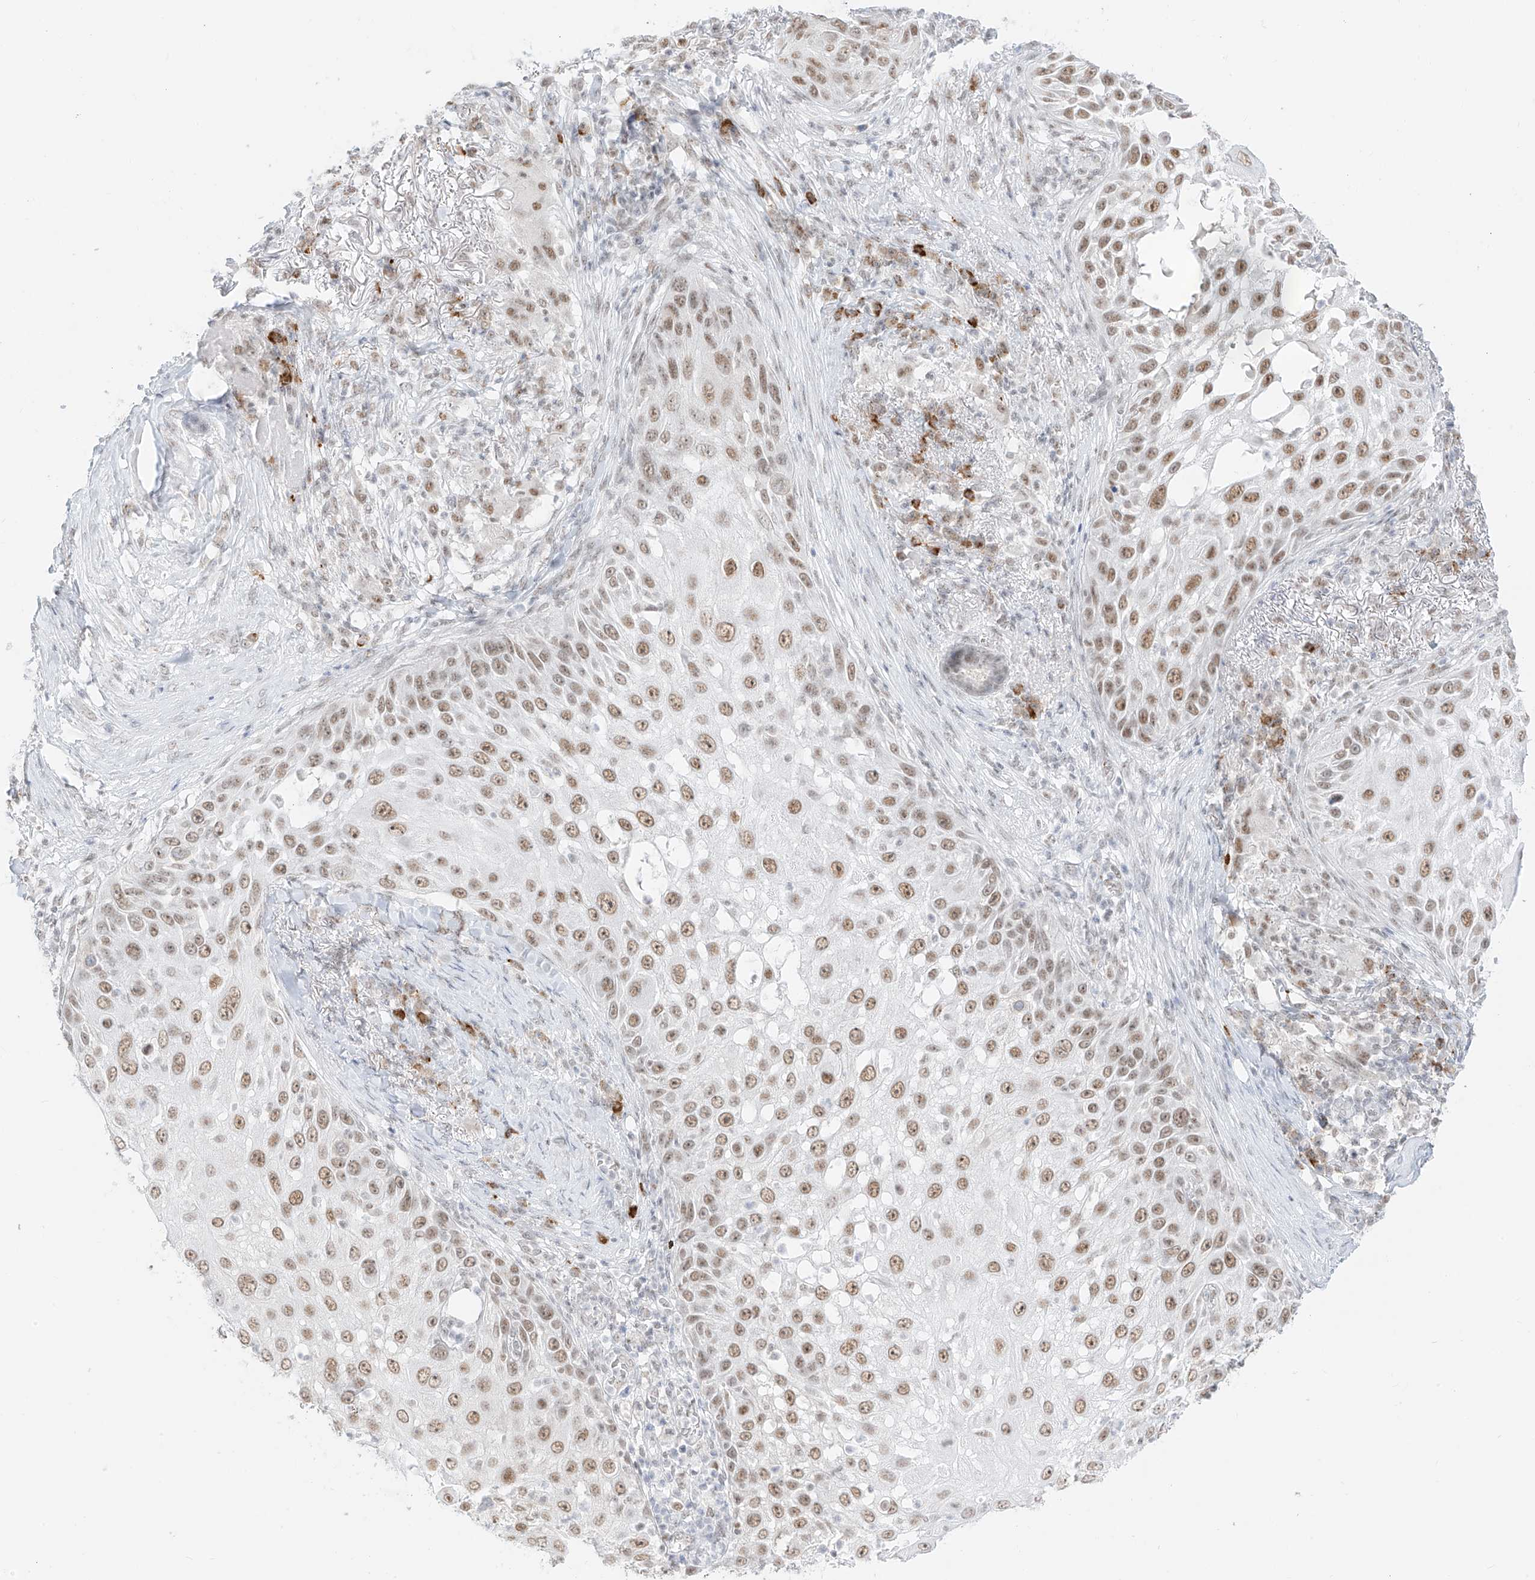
{"staining": {"intensity": "moderate", "quantity": ">75%", "location": "nuclear"}, "tissue": "skin cancer", "cell_type": "Tumor cells", "image_type": "cancer", "snomed": [{"axis": "morphology", "description": "Squamous cell carcinoma, NOS"}, {"axis": "topography", "description": "Skin"}], "caption": "High-power microscopy captured an immunohistochemistry (IHC) micrograph of skin cancer (squamous cell carcinoma), revealing moderate nuclear positivity in approximately >75% of tumor cells.", "gene": "SUPT5H", "patient": {"sex": "female", "age": 44}}